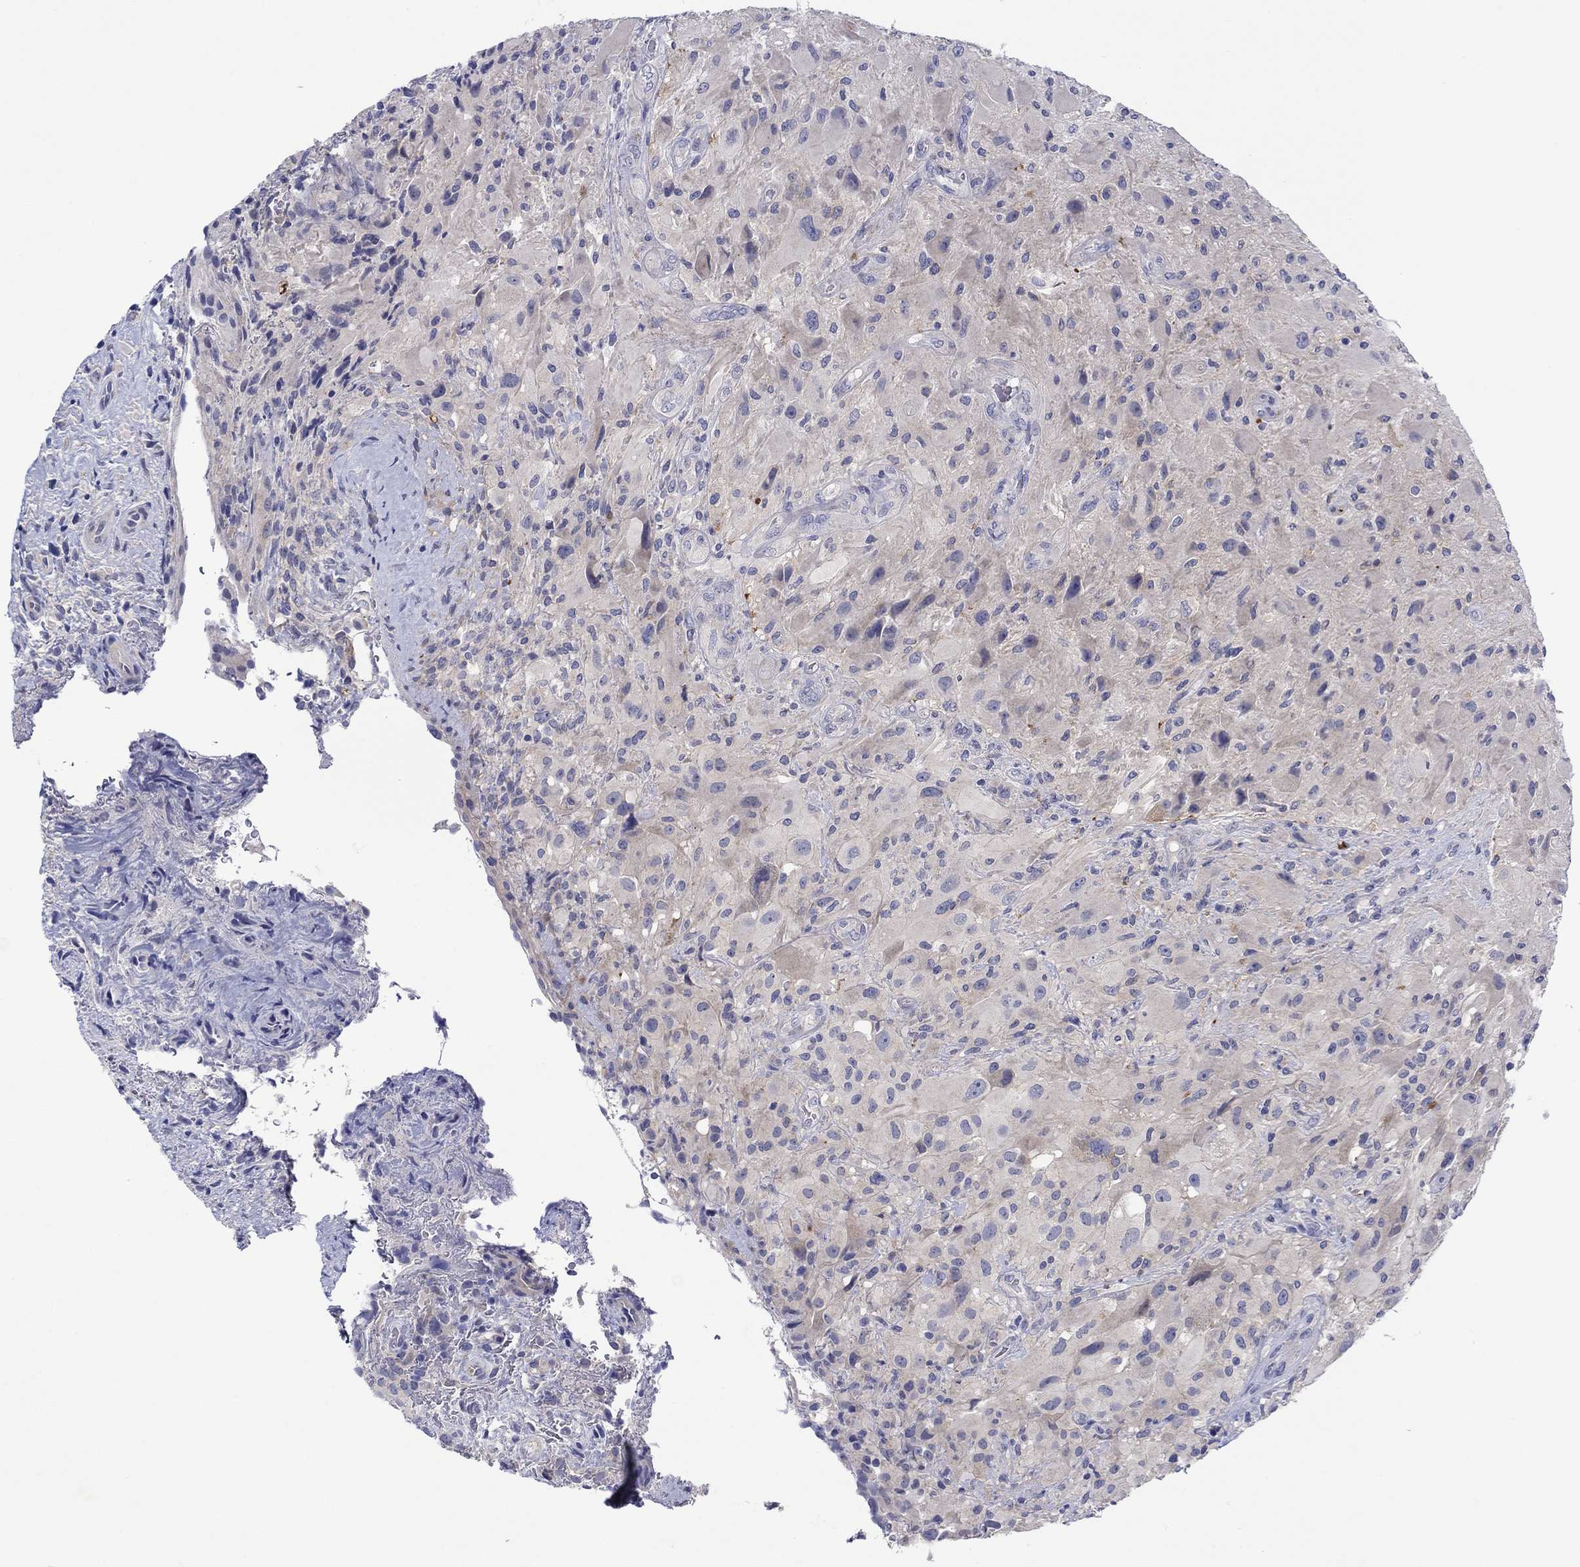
{"staining": {"intensity": "negative", "quantity": "none", "location": "none"}, "tissue": "glioma", "cell_type": "Tumor cells", "image_type": "cancer", "snomed": [{"axis": "morphology", "description": "Glioma, malignant, High grade"}, {"axis": "topography", "description": "Cerebral cortex"}], "caption": "Immunohistochemistry histopathology image of glioma stained for a protein (brown), which reveals no positivity in tumor cells.", "gene": "HDC", "patient": {"sex": "male", "age": 35}}